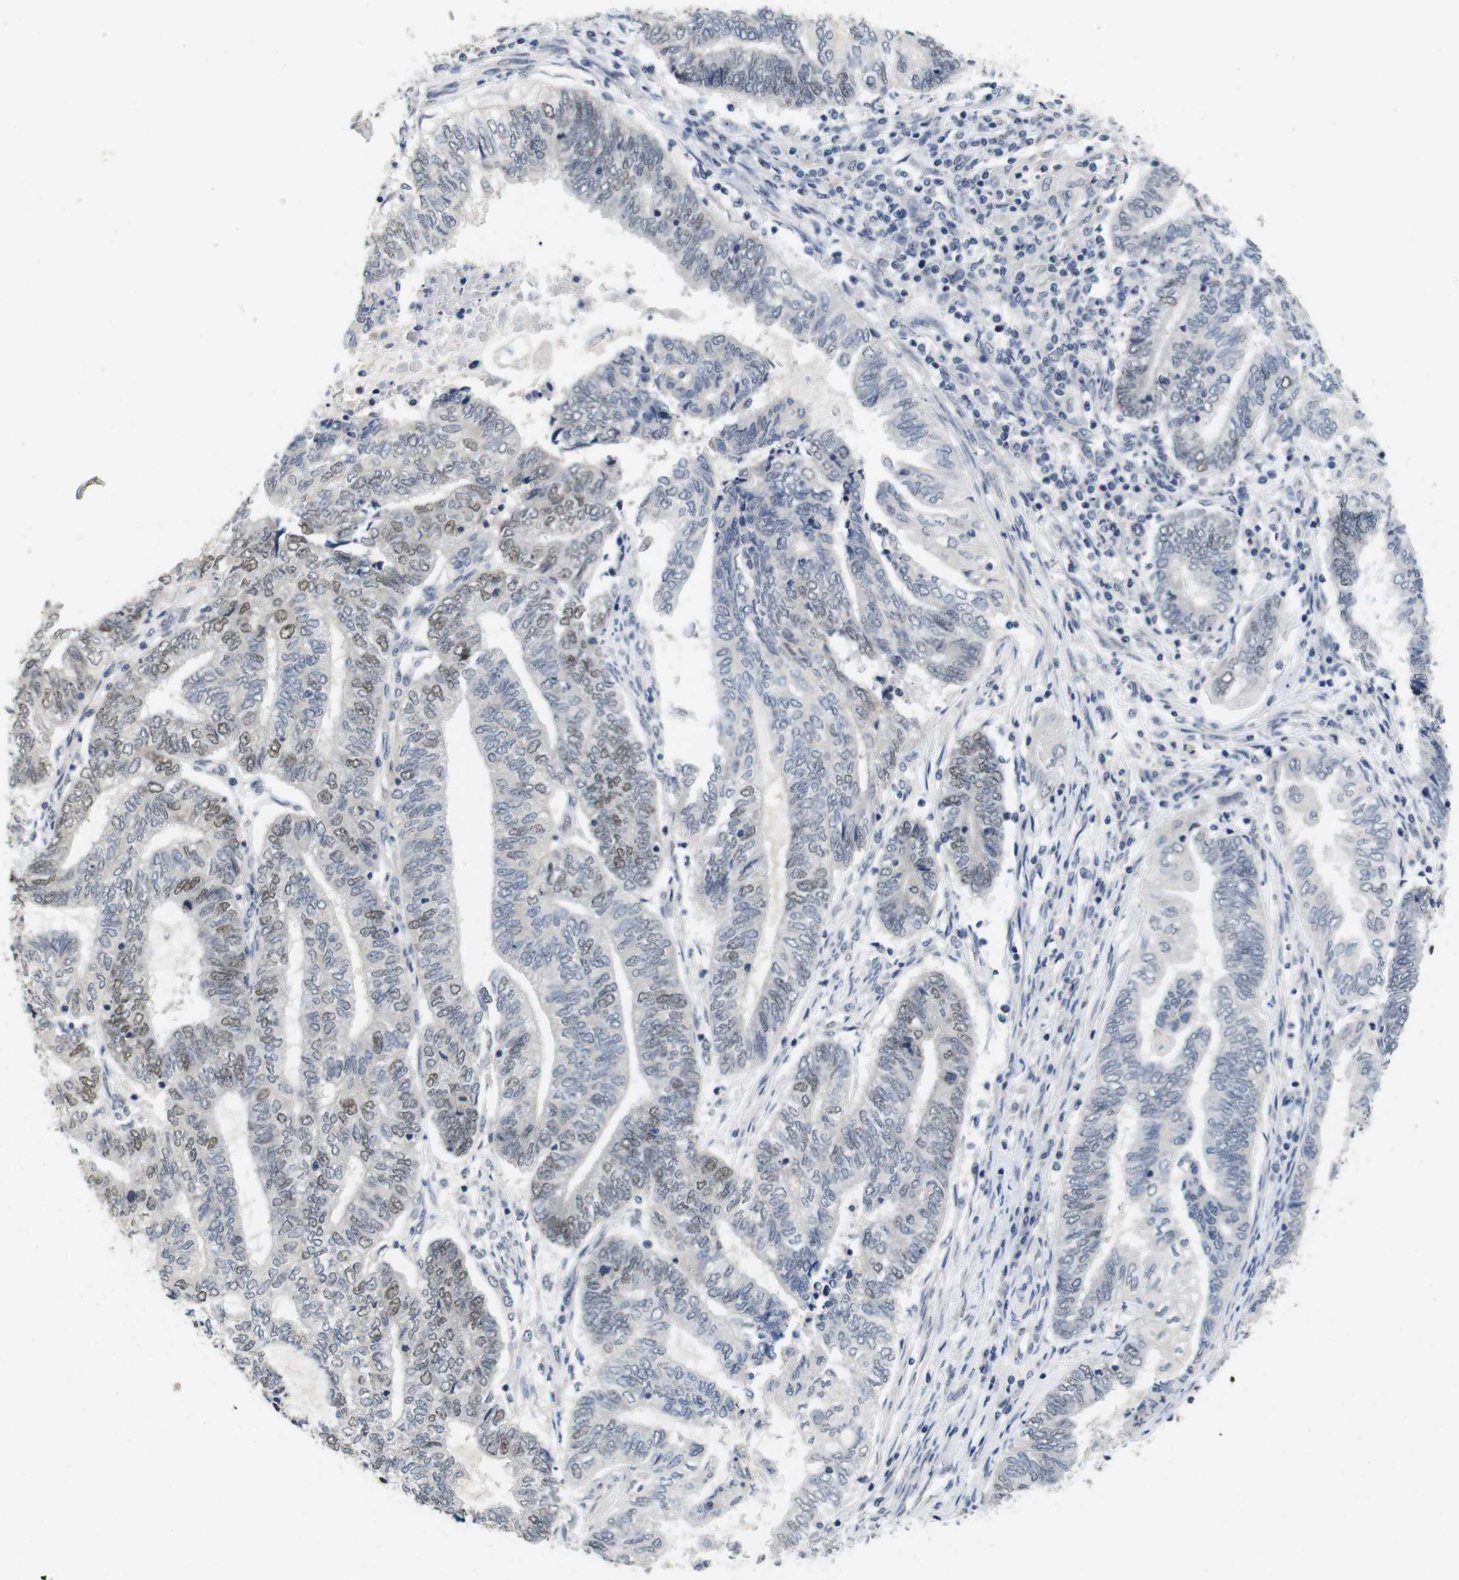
{"staining": {"intensity": "moderate", "quantity": "25%-75%", "location": "nuclear"}, "tissue": "endometrial cancer", "cell_type": "Tumor cells", "image_type": "cancer", "snomed": [{"axis": "morphology", "description": "Adenocarcinoma, NOS"}, {"axis": "topography", "description": "Uterus"}, {"axis": "topography", "description": "Endometrium"}], "caption": "This photomicrograph reveals immunohistochemistry (IHC) staining of human adenocarcinoma (endometrial), with medium moderate nuclear expression in approximately 25%-75% of tumor cells.", "gene": "SKP2", "patient": {"sex": "female", "age": 70}}